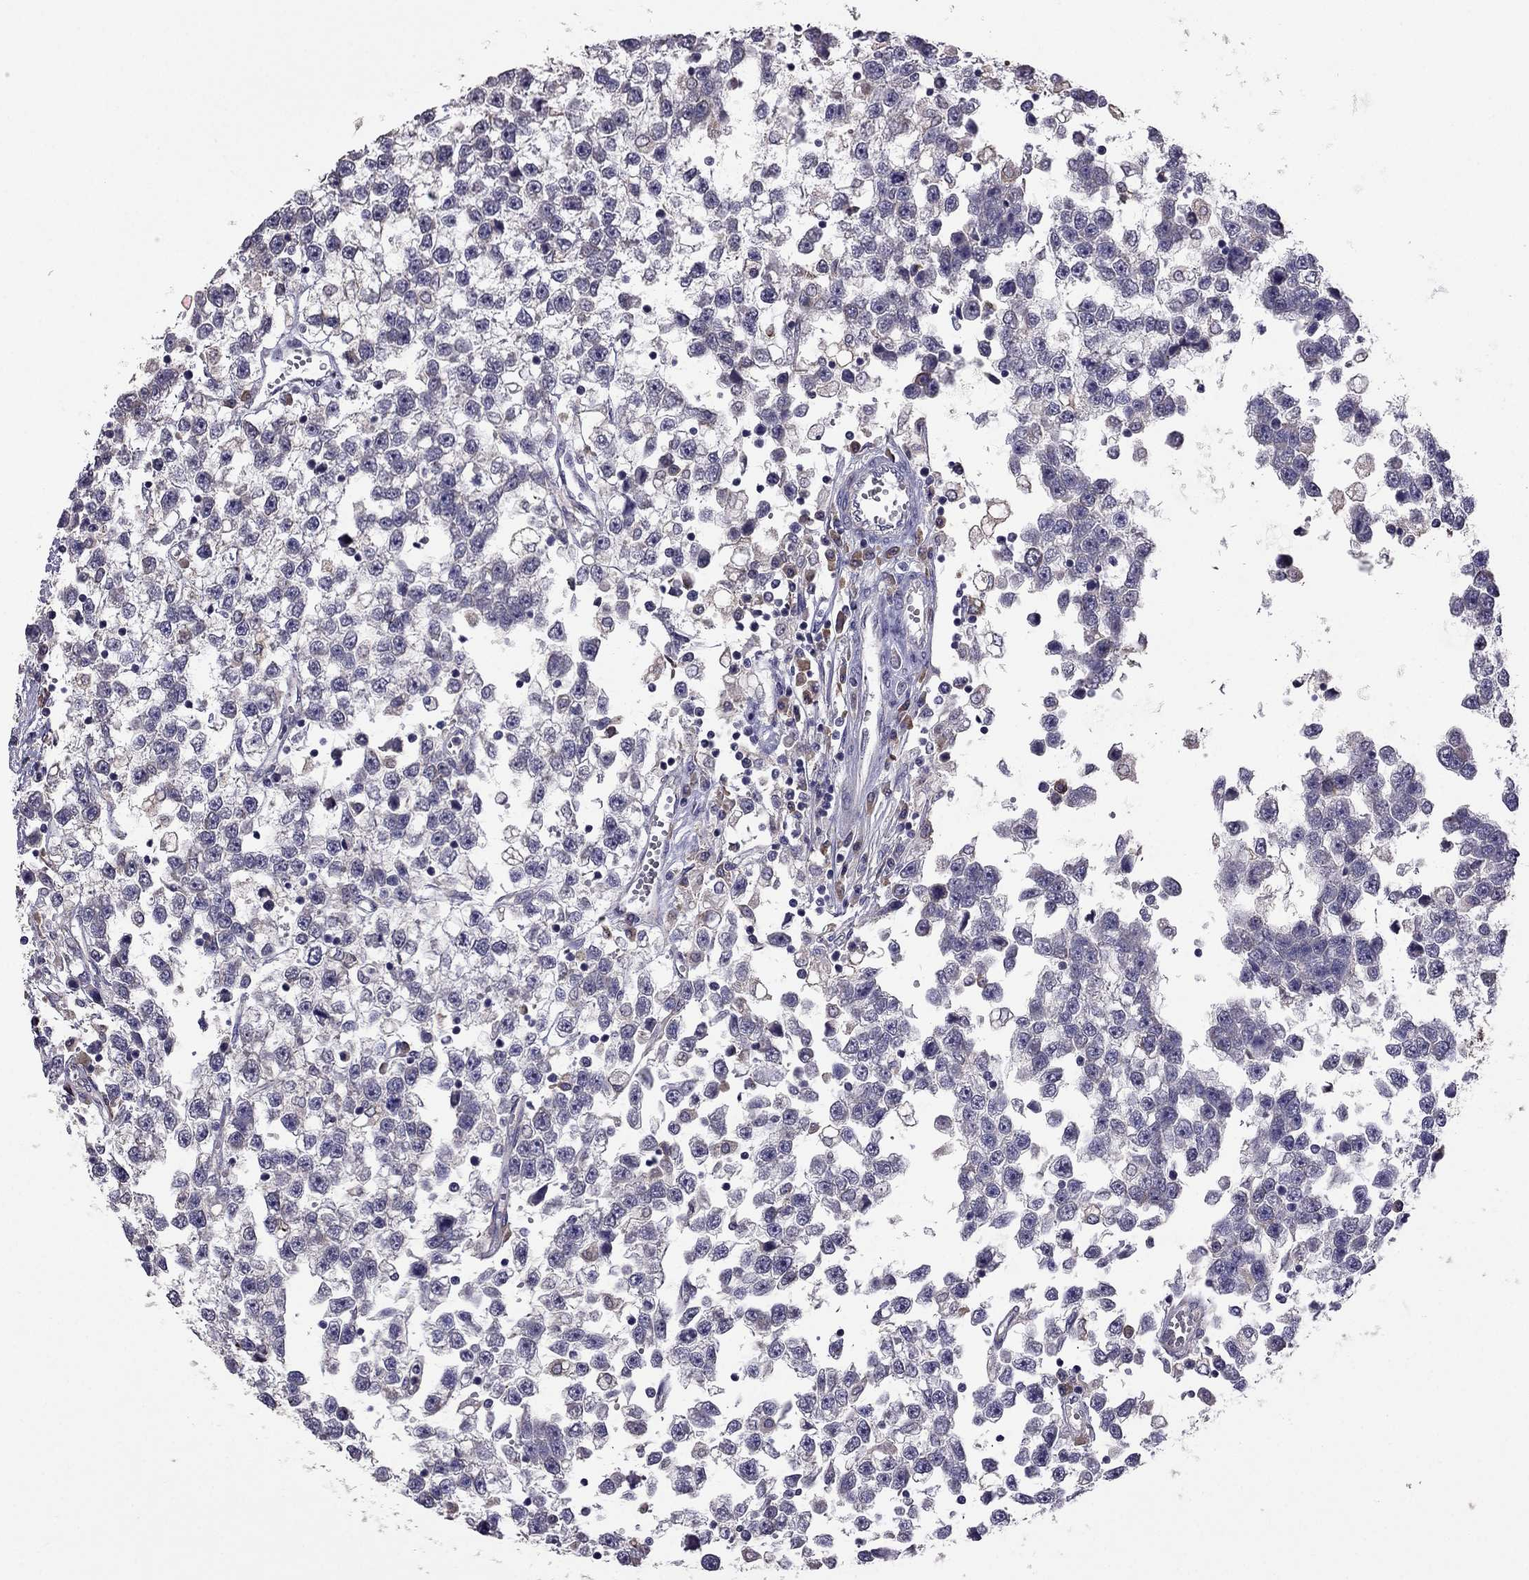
{"staining": {"intensity": "negative", "quantity": "none", "location": "none"}, "tissue": "testis cancer", "cell_type": "Tumor cells", "image_type": "cancer", "snomed": [{"axis": "morphology", "description": "Seminoma, NOS"}, {"axis": "topography", "description": "Testis"}], "caption": "DAB (3,3'-diaminobenzidine) immunohistochemical staining of human testis cancer displays no significant staining in tumor cells.", "gene": "CDH9", "patient": {"sex": "male", "age": 34}}